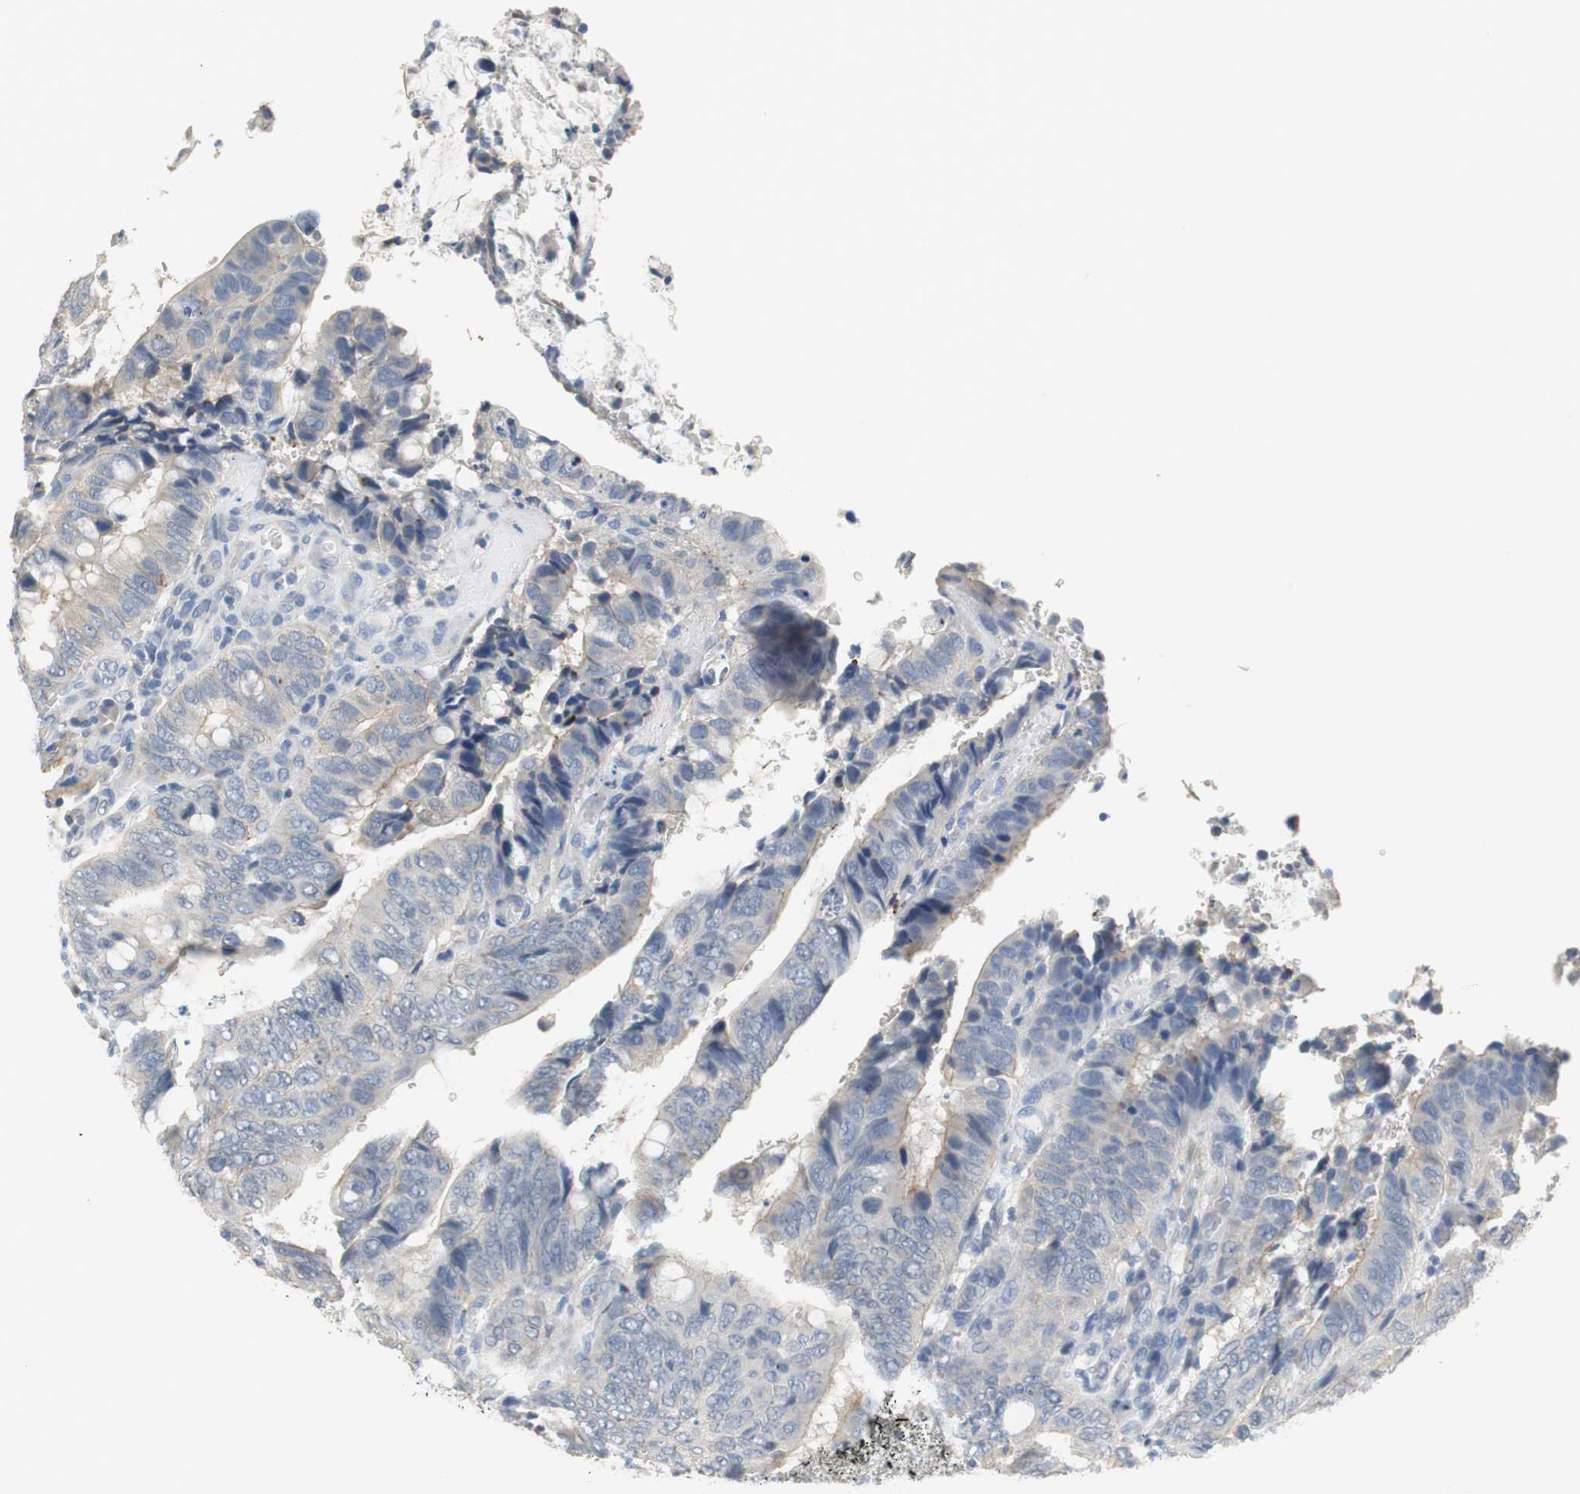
{"staining": {"intensity": "weak", "quantity": "<25%", "location": "cytoplasmic/membranous"}, "tissue": "colorectal cancer", "cell_type": "Tumor cells", "image_type": "cancer", "snomed": [{"axis": "morphology", "description": "Normal tissue, NOS"}, {"axis": "morphology", "description": "Adenocarcinoma, NOS"}, {"axis": "topography", "description": "Rectum"}, {"axis": "topography", "description": "Peripheral nerve tissue"}], "caption": "Colorectal cancer was stained to show a protein in brown. There is no significant positivity in tumor cells.", "gene": "MUC7", "patient": {"sex": "male", "age": 92}}